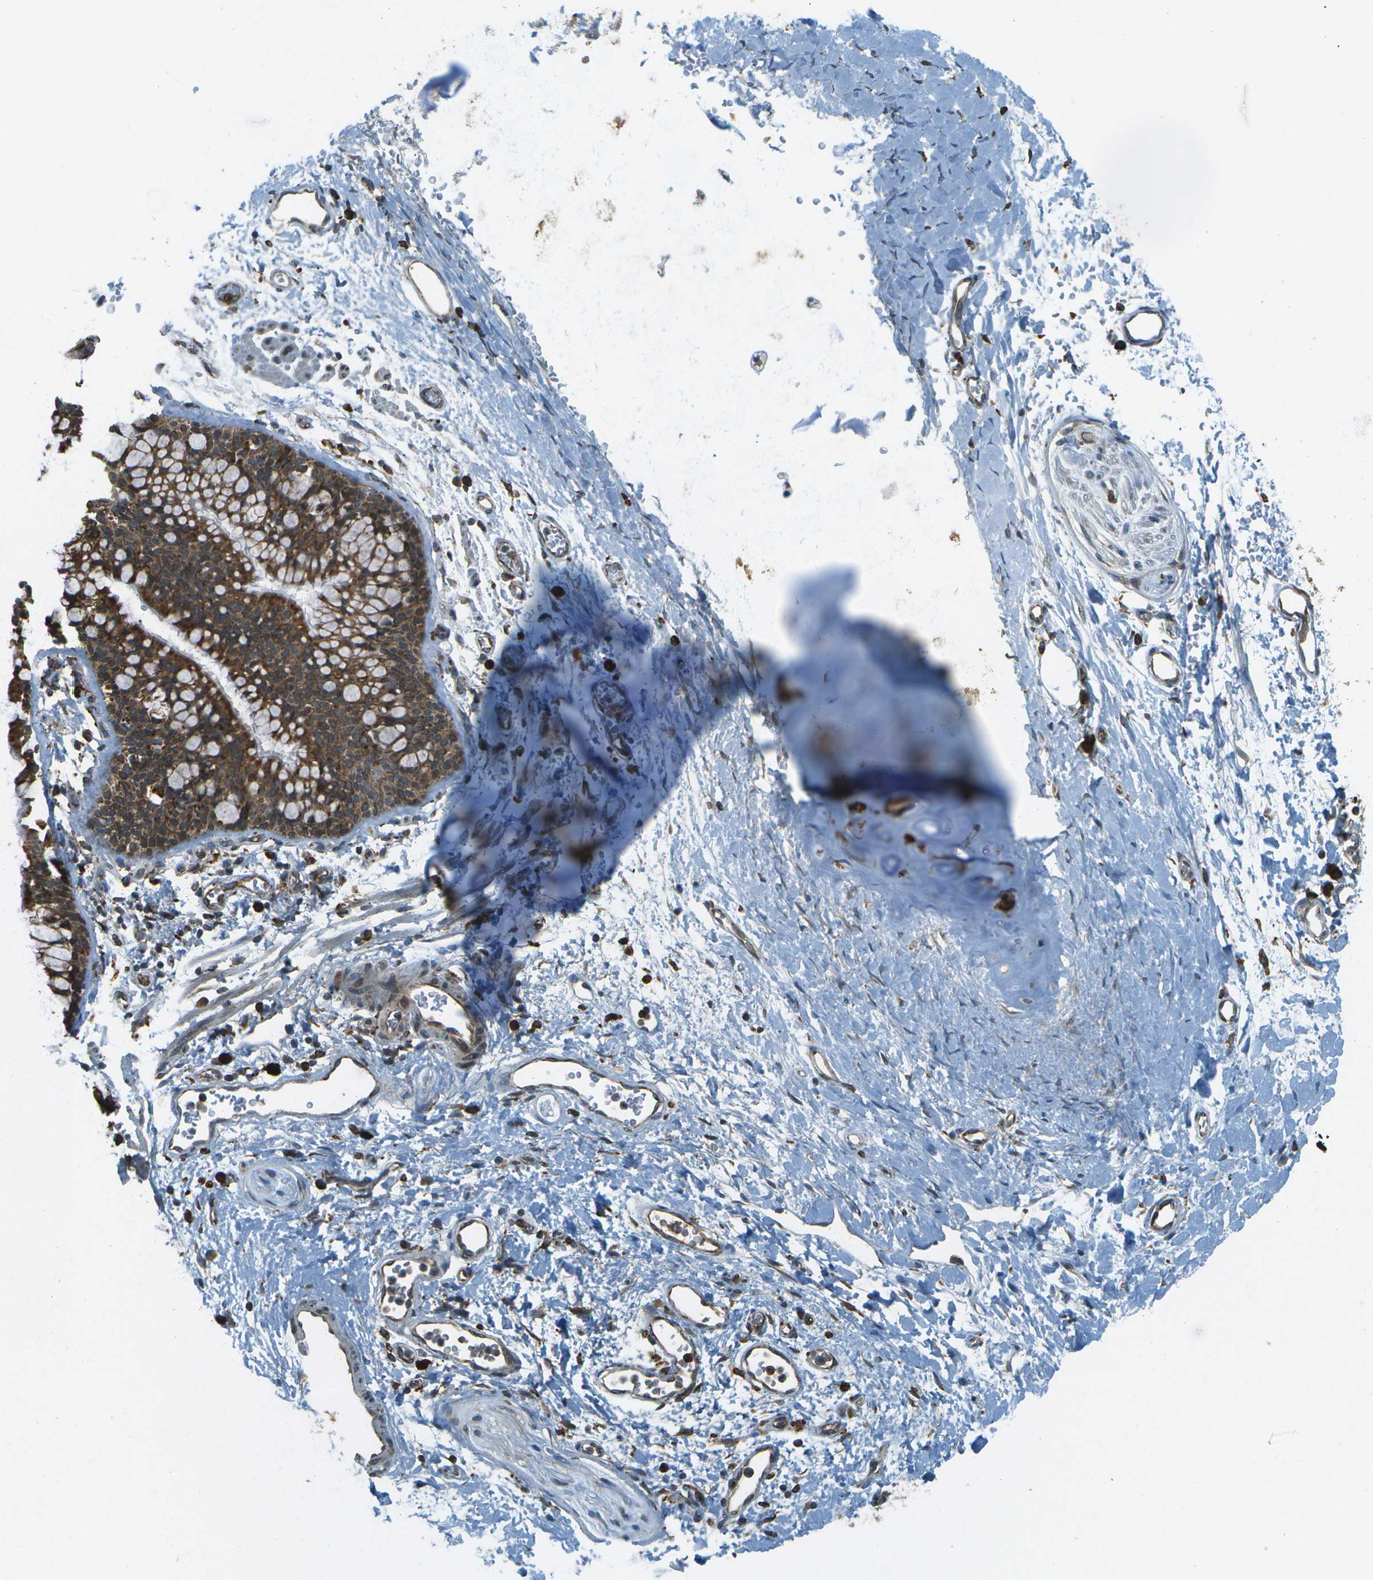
{"staining": {"intensity": "moderate", "quantity": "<25%", "location": "cytoplasmic/membranous"}, "tissue": "adipose tissue", "cell_type": "Adipocytes", "image_type": "normal", "snomed": [{"axis": "morphology", "description": "Normal tissue, NOS"}, {"axis": "topography", "description": "Cartilage tissue"}, {"axis": "topography", "description": "Bronchus"}], "caption": "Immunohistochemical staining of unremarkable adipose tissue reveals moderate cytoplasmic/membranous protein positivity in about <25% of adipocytes.", "gene": "USP30", "patient": {"sex": "female", "age": 53}}